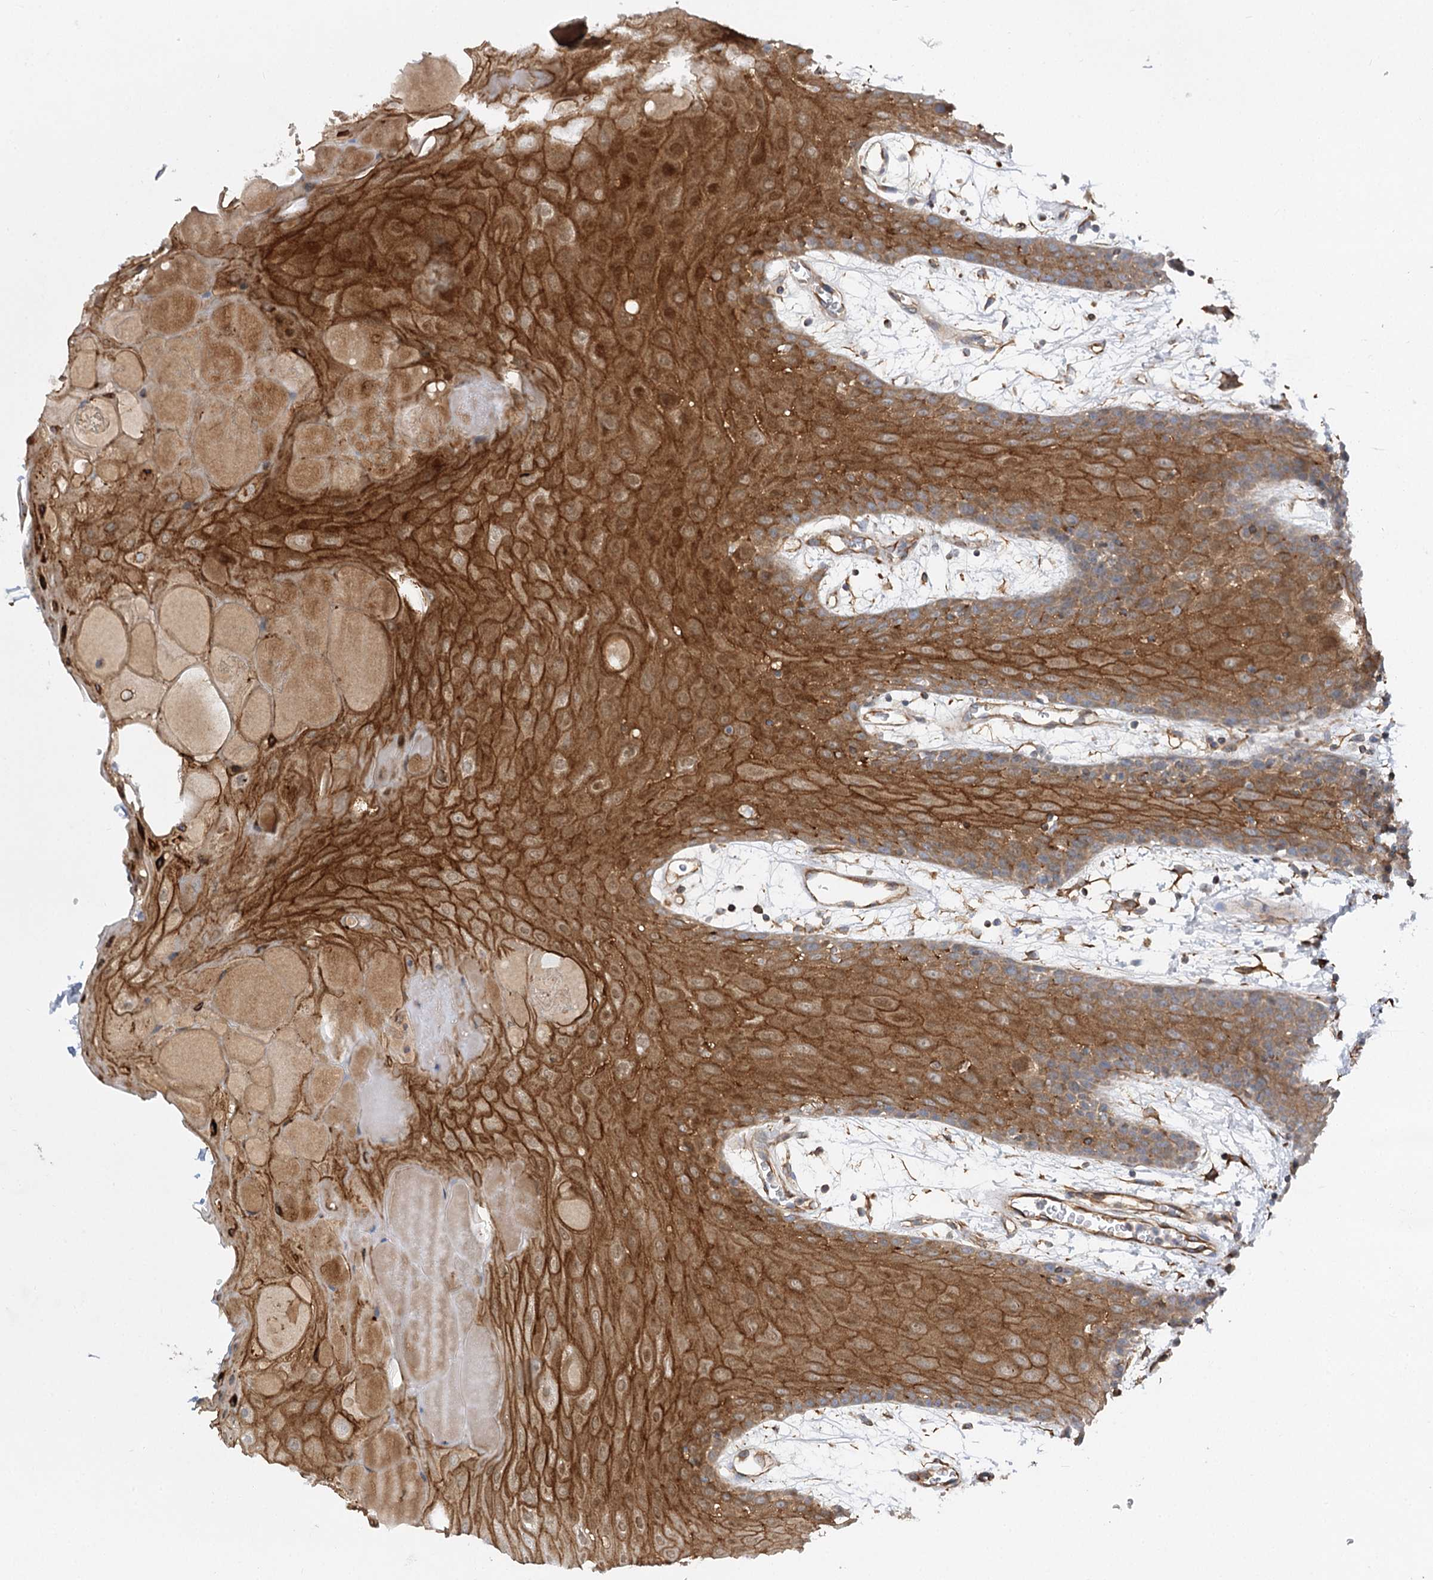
{"staining": {"intensity": "strong", "quantity": ">75%", "location": "cytoplasmic/membranous,nuclear"}, "tissue": "oral mucosa", "cell_type": "Squamous epithelial cells", "image_type": "normal", "snomed": [{"axis": "morphology", "description": "Normal tissue, NOS"}, {"axis": "topography", "description": "Skeletal muscle"}, {"axis": "topography", "description": "Oral tissue"}, {"axis": "topography", "description": "Salivary gland"}, {"axis": "topography", "description": "Peripheral nerve tissue"}], "caption": "Human oral mucosa stained with a brown dye demonstrates strong cytoplasmic/membranous,nuclear positive staining in approximately >75% of squamous epithelial cells.", "gene": "KIAA0825", "patient": {"sex": "male", "age": 54}}